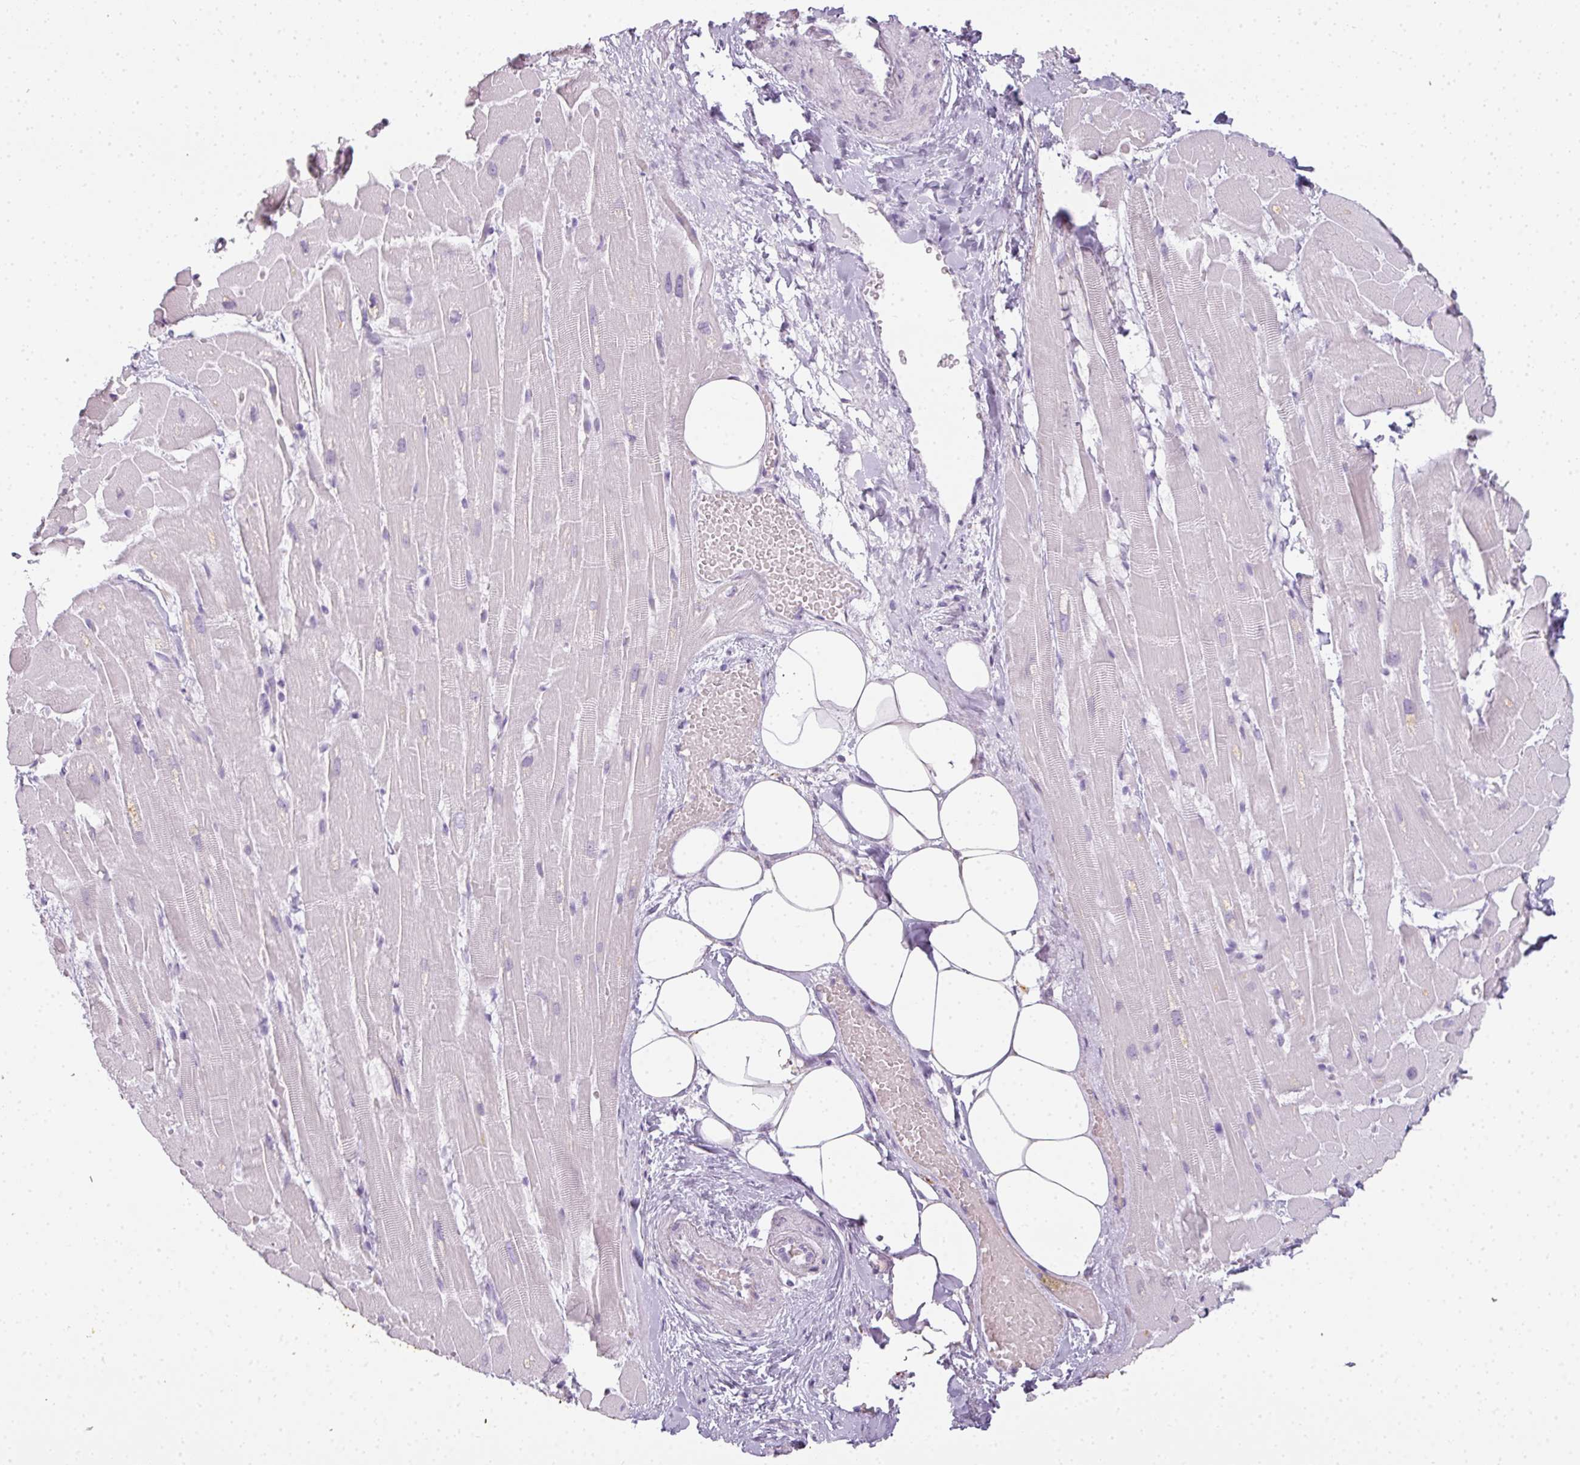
{"staining": {"intensity": "negative", "quantity": "none", "location": "none"}, "tissue": "heart muscle", "cell_type": "Cardiomyocytes", "image_type": "normal", "snomed": [{"axis": "morphology", "description": "Normal tissue, NOS"}, {"axis": "topography", "description": "Heart"}], "caption": "Micrograph shows no protein positivity in cardiomyocytes of benign heart muscle.", "gene": "RBMY1A1", "patient": {"sex": "male", "age": 37}}